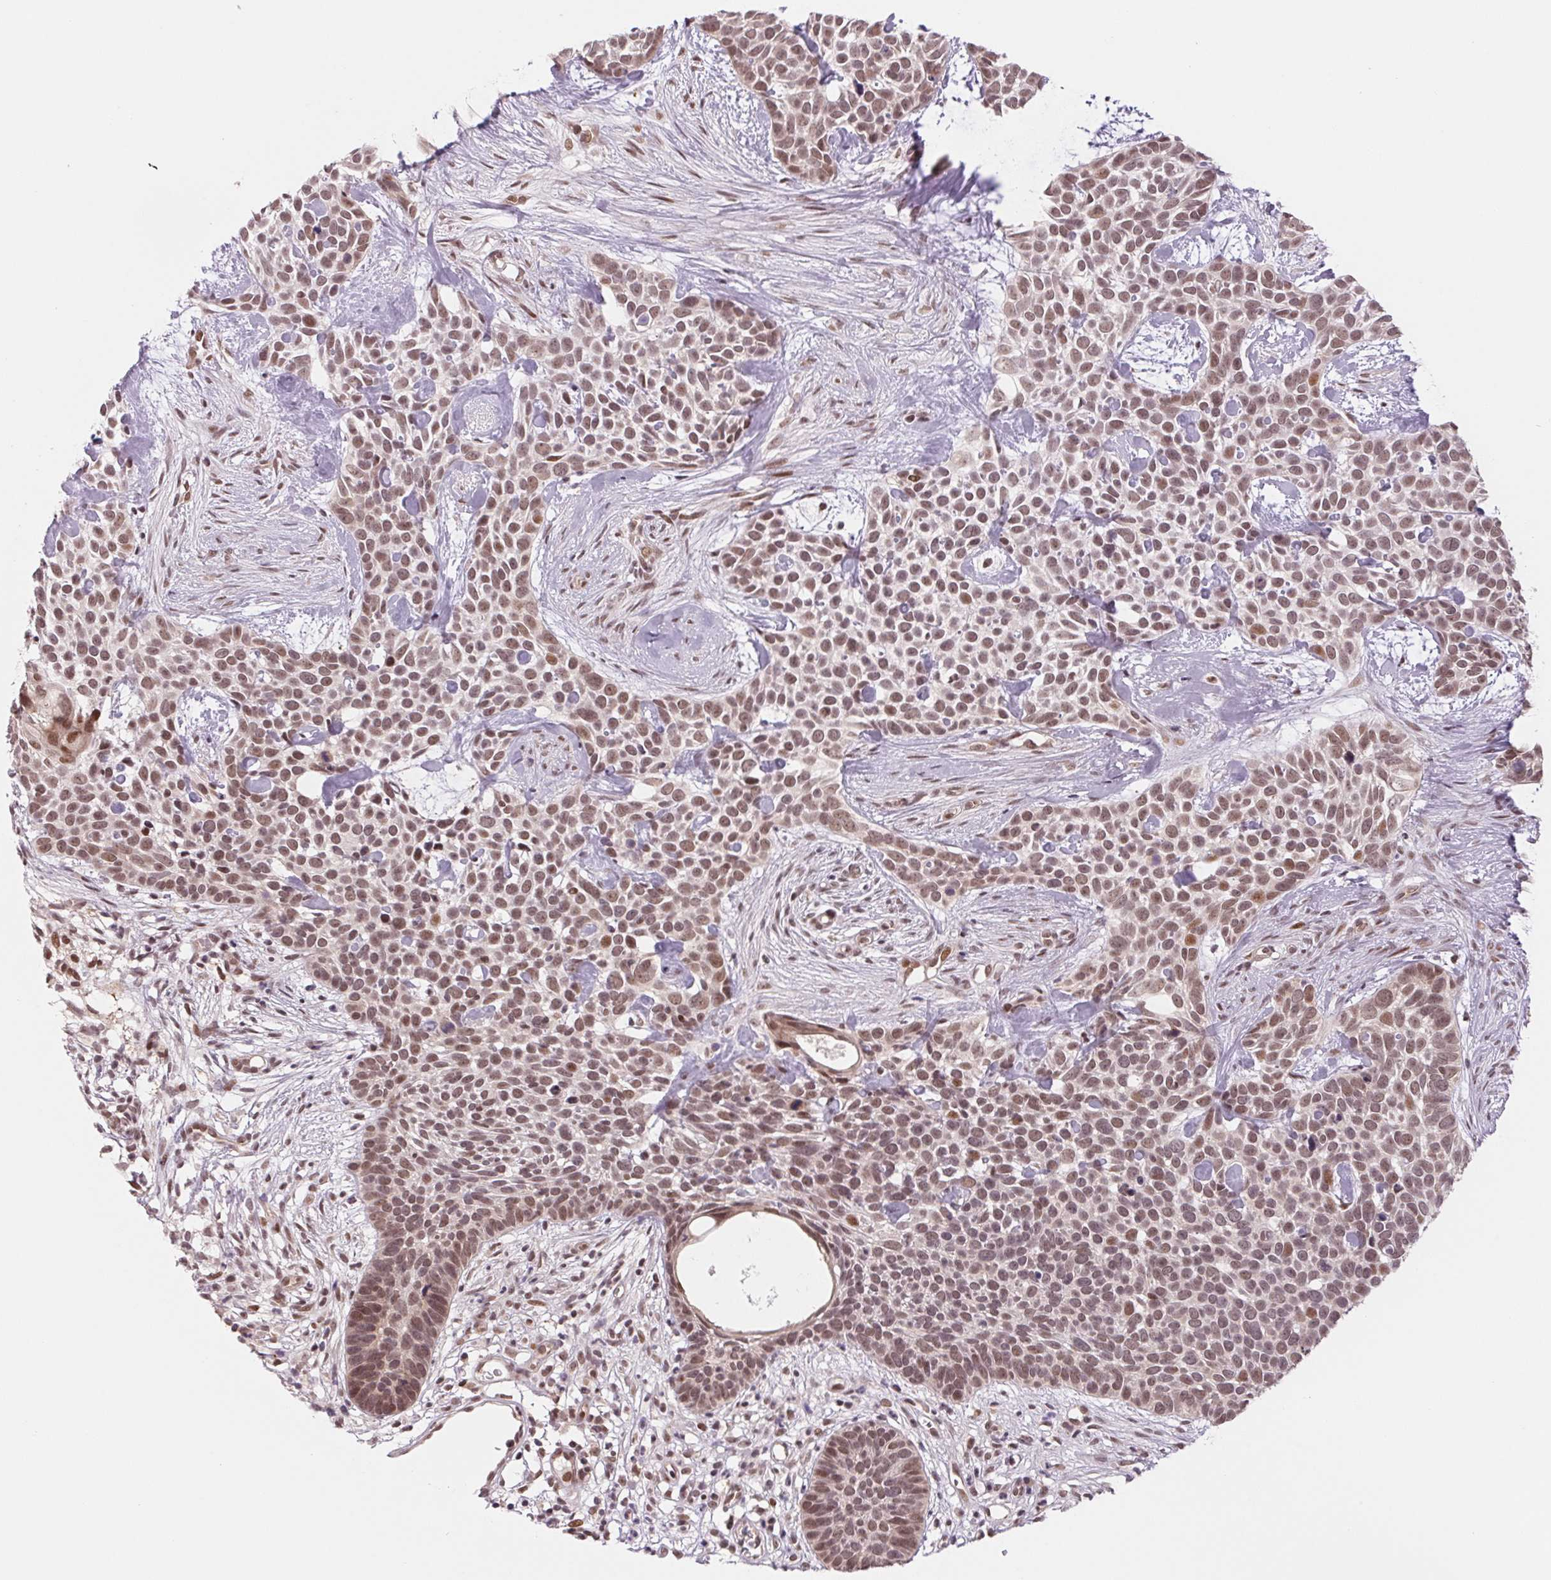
{"staining": {"intensity": "weak", "quantity": ">75%", "location": "nuclear"}, "tissue": "skin cancer", "cell_type": "Tumor cells", "image_type": "cancer", "snomed": [{"axis": "morphology", "description": "Basal cell carcinoma"}, {"axis": "topography", "description": "Skin"}], "caption": "Tumor cells exhibit low levels of weak nuclear expression in approximately >75% of cells in basal cell carcinoma (skin). (brown staining indicates protein expression, while blue staining denotes nuclei).", "gene": "DNAJB6", "patient": {"sex": "male", "age": 69}}